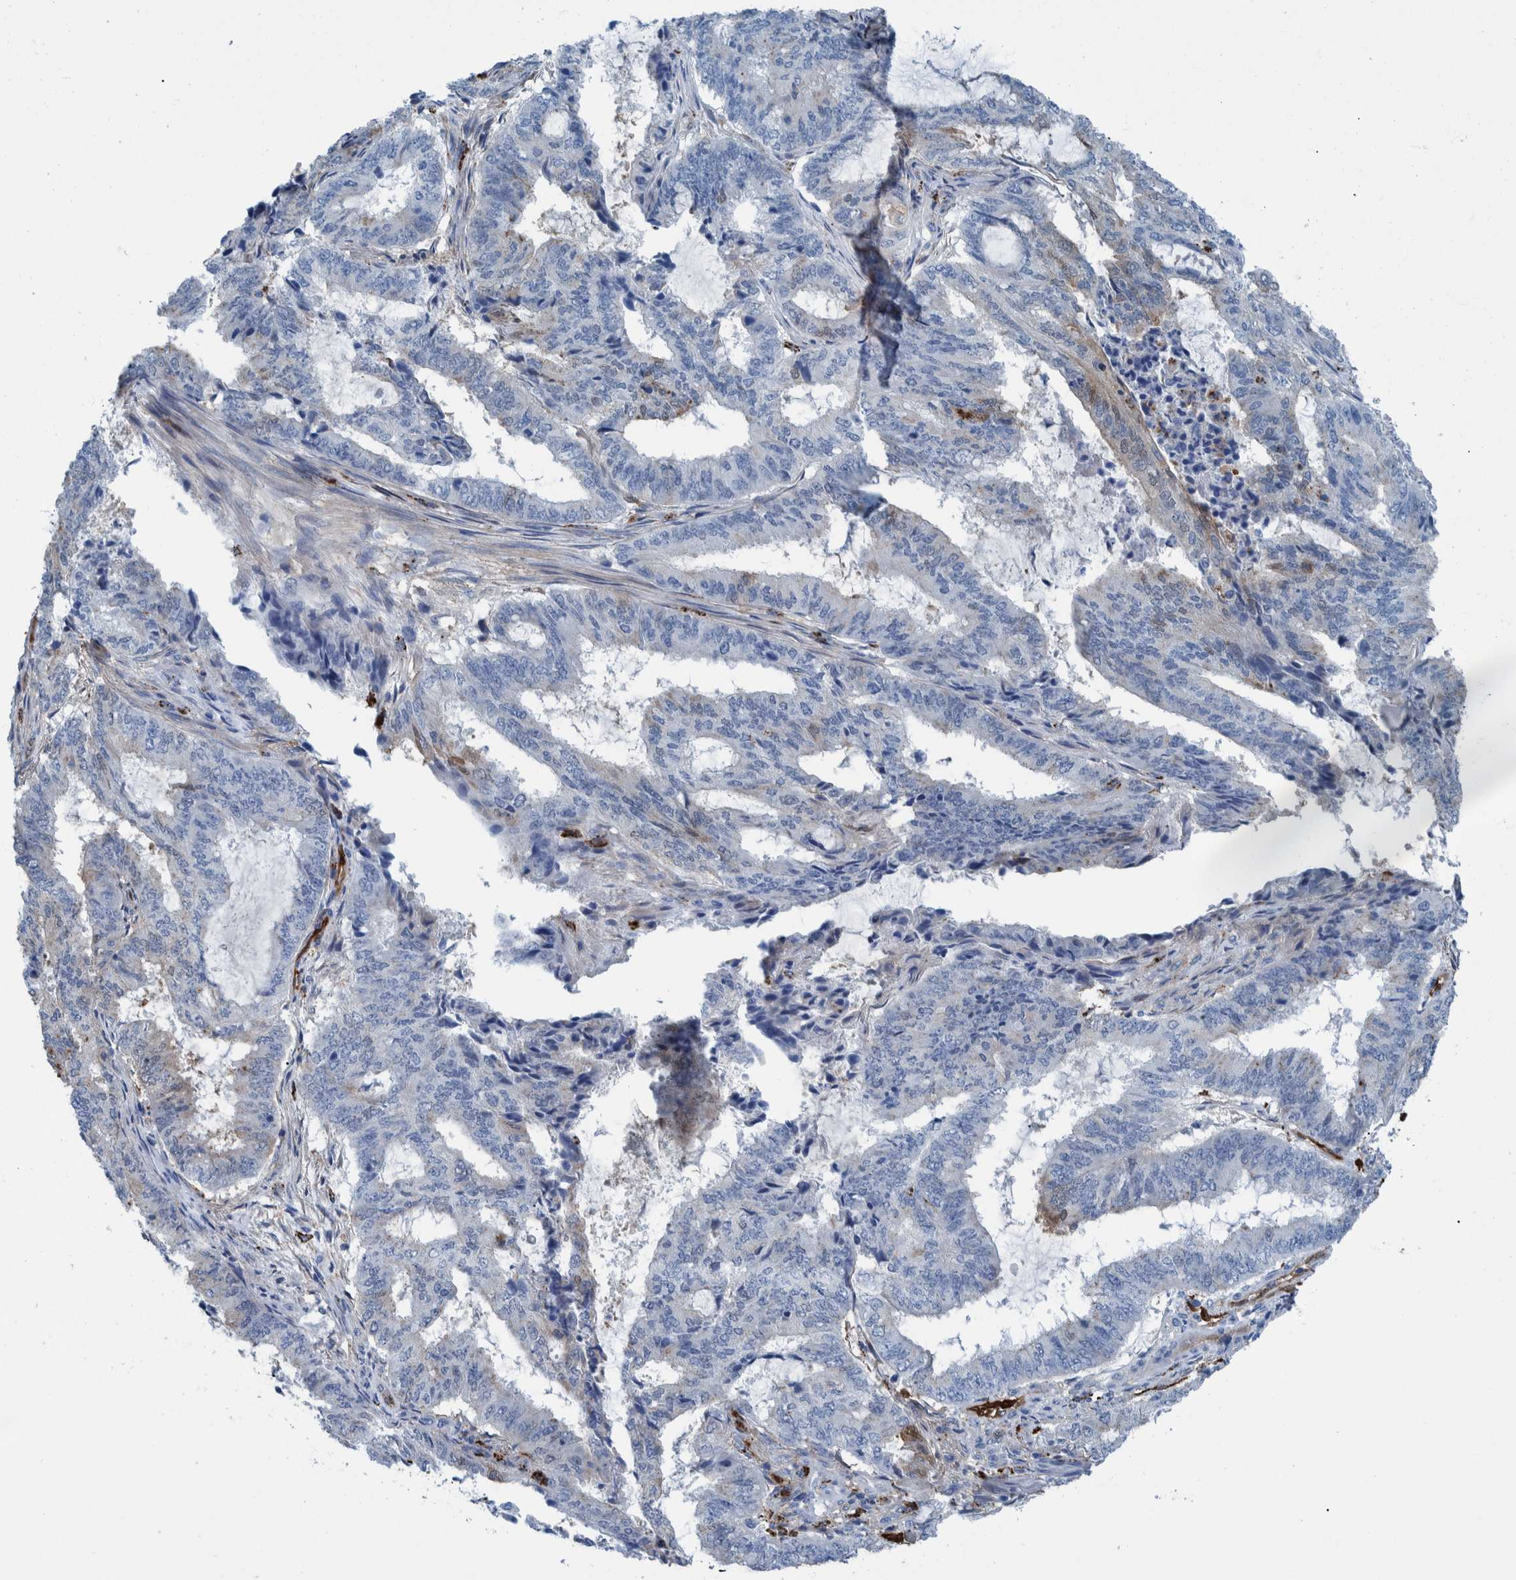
{"staining": {"intensity": "moderate", "quantity": "<25%", "location": "cytoplasmic/membranous,nuclear"}, "tissue": "endometrial cancer", "cell_type": "Tumor cells", "image_type": "cancer", "snomed": [{"axis": "morphology", "description": "Adenocarcinoma, NOS"}, {"axis": "topography", "description": "Endometrium"}], "caption": "Endometrial cancer stained with a brown dye exhibits moderate cytoplasmic/membranous and nuclear positive staining in about <25% of tumor cells.", "gene": "IDO1", "patient": {"sex": "female", "age": 51}}